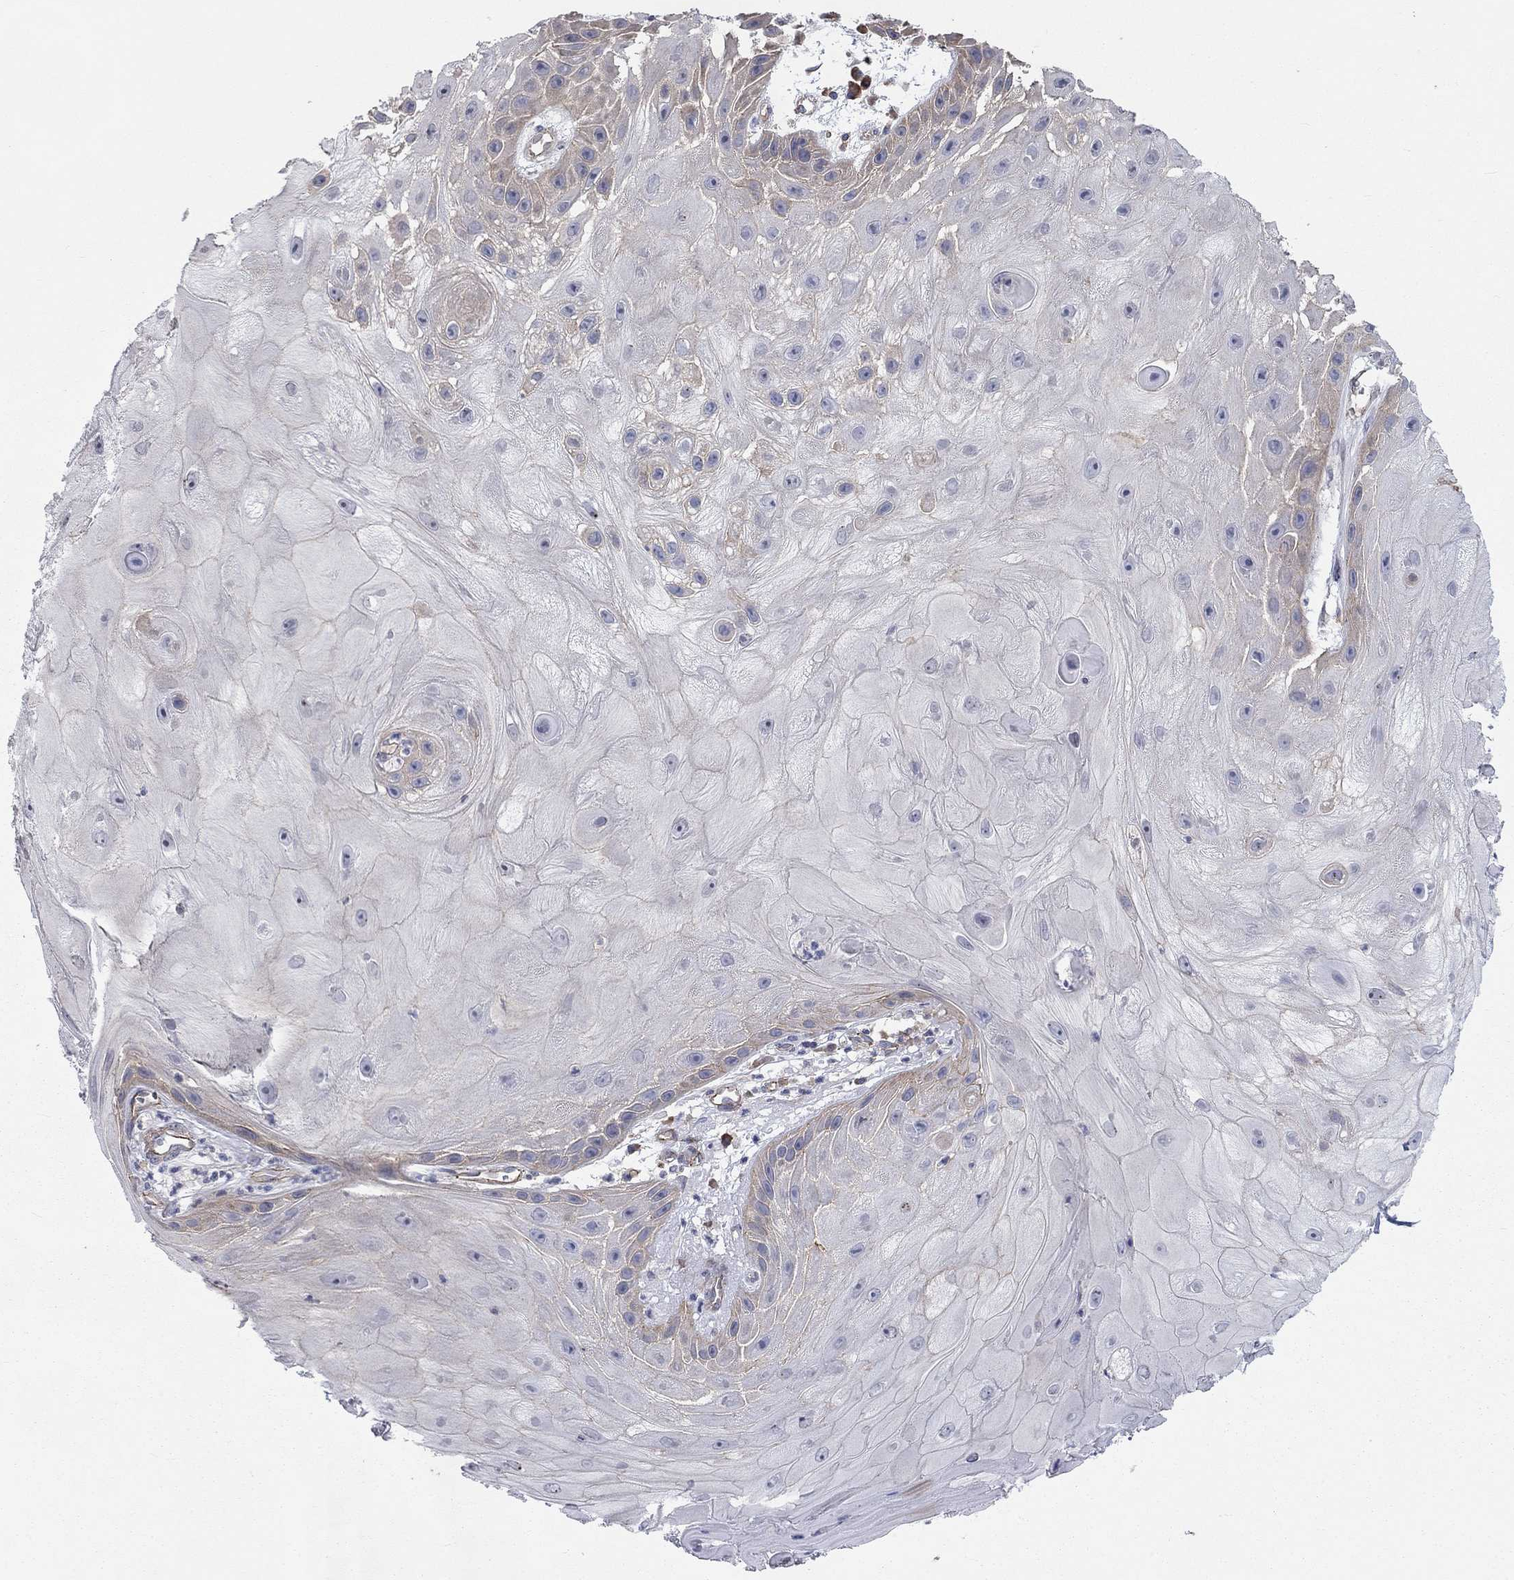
{"staining": {"intensity": "strong", "quantity": "<25%", "location": "cytoplasmic/membranous"}, "tissue": "skin cancer", "cell_type": "Tumor cells", "image_type": "cancer", "snomed": [{"axis": "morphology", "description": "Normal tissue, NOS"}, {"axis": "morphology", "description": "Squamous cell carcinoma, NOS"}, {"axis": "topography", "description": "Skin"}], "caption": "Immunohistochemistry (IHC) histopathology image of squamous cell carcinoma (skin) stained for a protein (brown), which exhibits medium levels of strong cytoplasmic/membranous positivity in about <25% of tumor cells.", "gene": "PCDHGA10", "patient": {"sex": "male", "age": 79}}